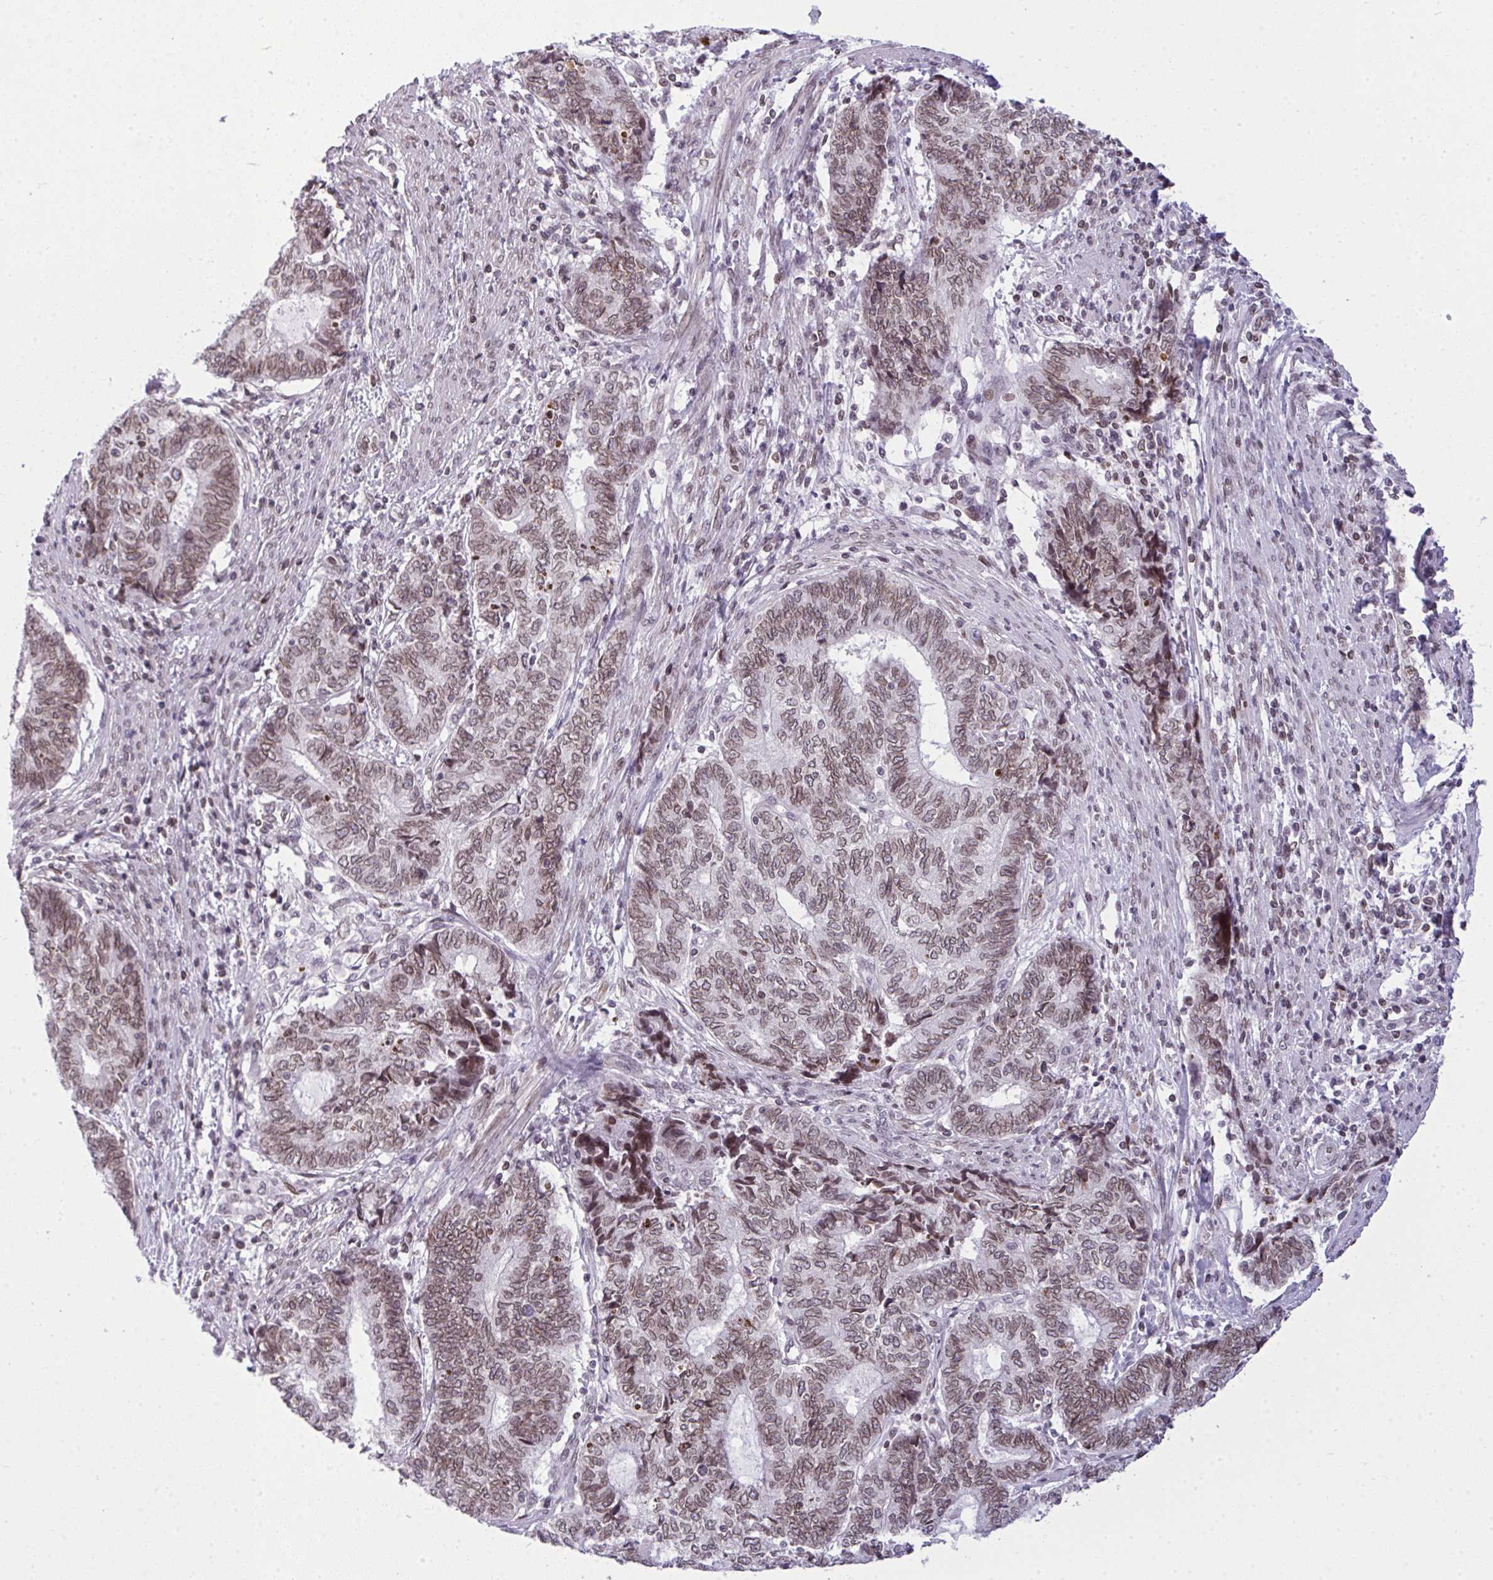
{"staining": {"intensity": "weak", "quantity": ">75%", "location": "cytoplasmic/membranous,nuclear"}, "tissue": "endometrial cancer", "cell_type": "Tumor cells", "image_type": "cancer", "snomed": [{"axis": "morphology", "description": "Adenocarcinoma, NOS"}, {"axis": "topography", "description": "Uterus"}, {"axis": "topography", "description": "Endometrium"}], "caption": "Adenocarcinoma (endometrial) tissue exhibits weak cytoplasmic/membranous and nuclear positivity in about >75% of tumor cells, visualized by immunohistochemistry.", "gene": "LMNB2", "patient": {"sex": "female", "age": 70}}